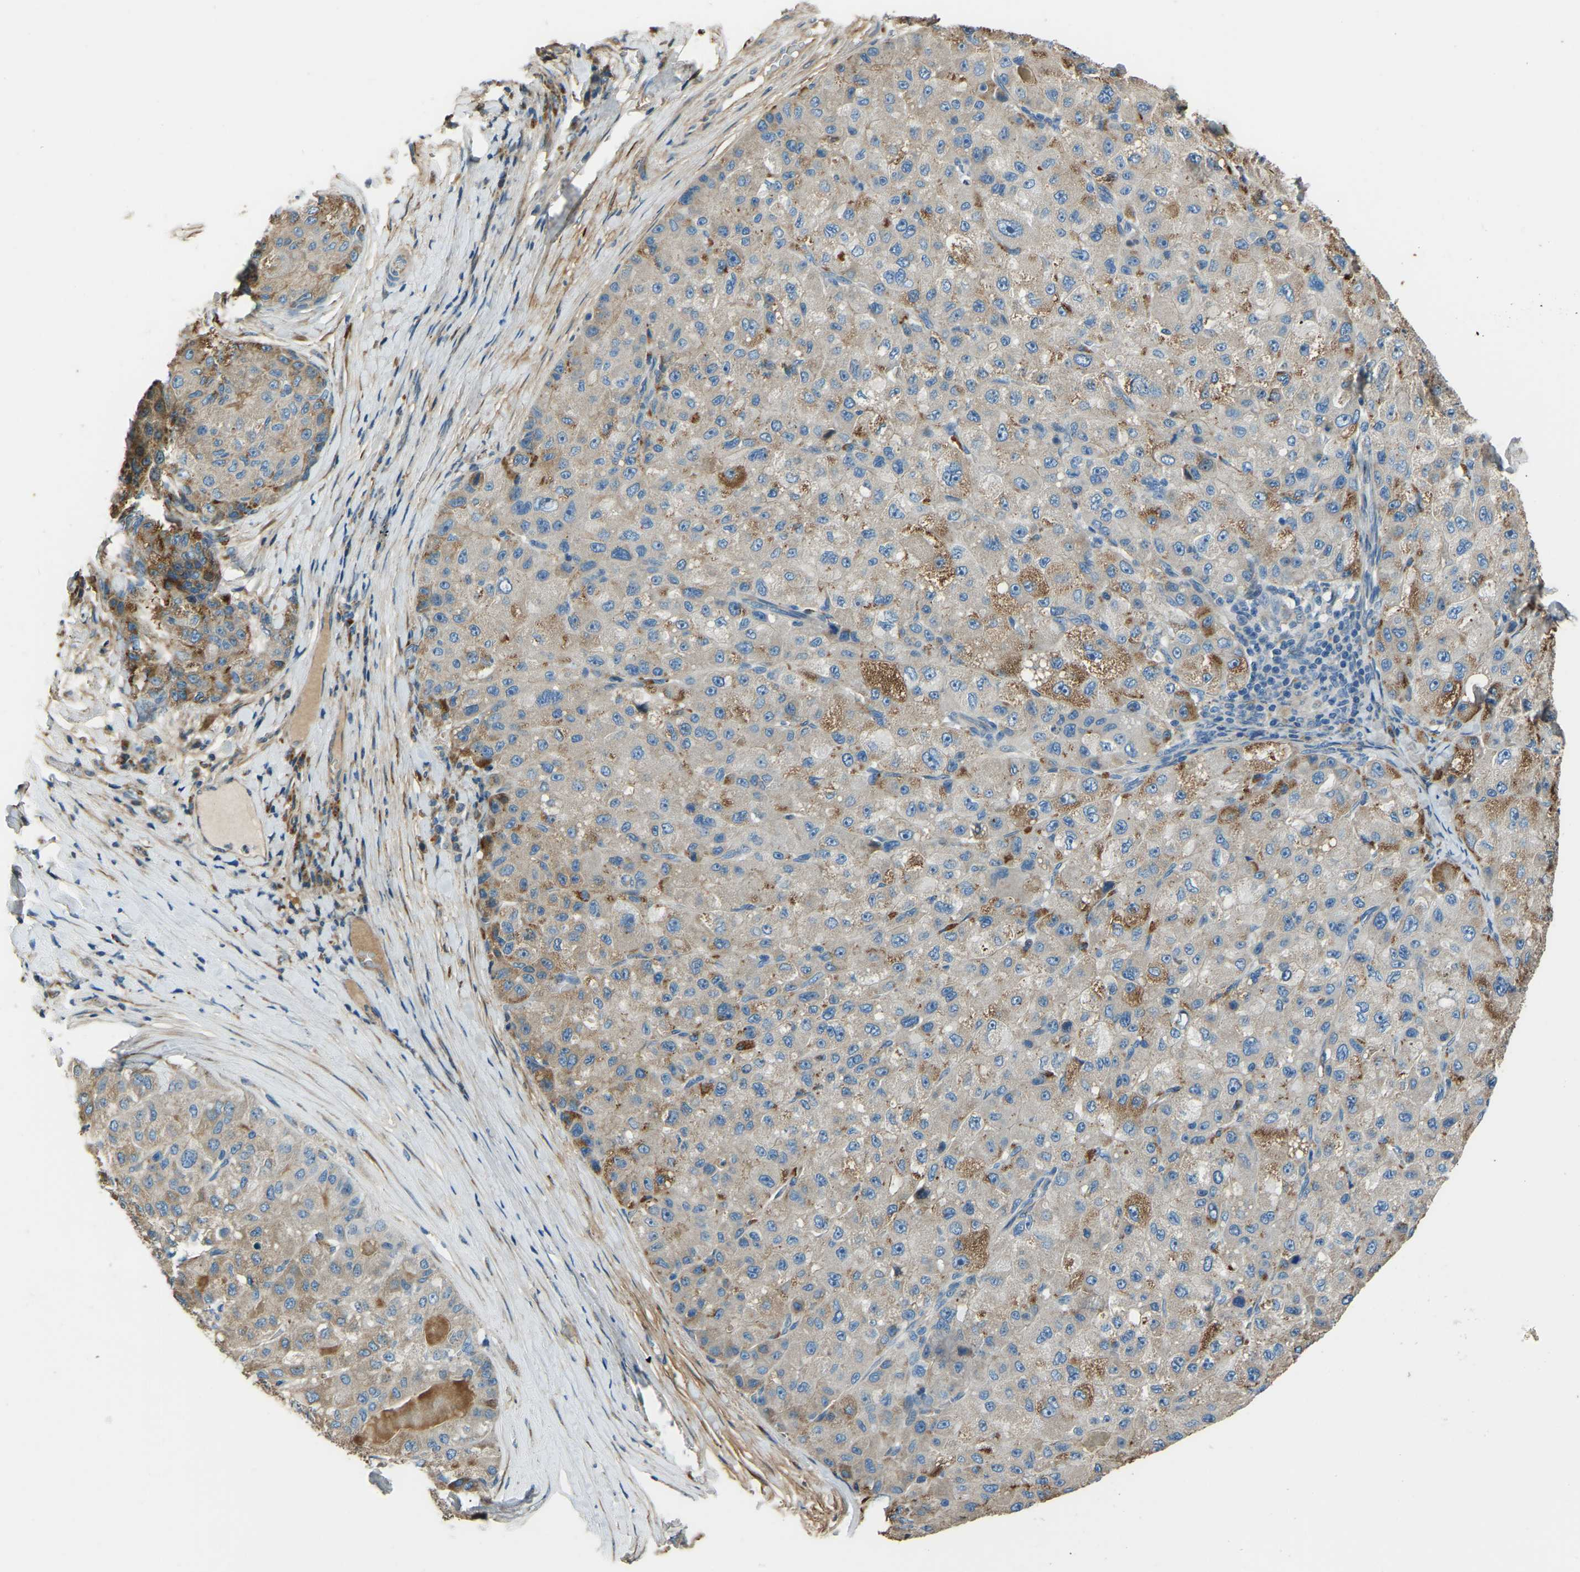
{"staining": {"intensity": "weak", "quantity": ">75%", "location": "cytoplasmic/membranous"}, "tissue": "liver cancer", "cell_type": "Tumor cells", "image_type": "cancer", "snomed": [{"axis": "morphology", "description": "Carcinoma, Hepatocellular, NOS"}, {"axis": "topography", "description": "Liver"}], "caption": "Liver cancer (hepatocellular carcinoma) stained for a protein demonstrates weak cytoplasmic/membranous positivity in tumor cells. (DAB (3,3'-diaminobenzidine) IHC, brown staining for protein, blue staining for nuclei).", "gene": "COL3A1", "patient": {"sex": "male", "age": 80}}